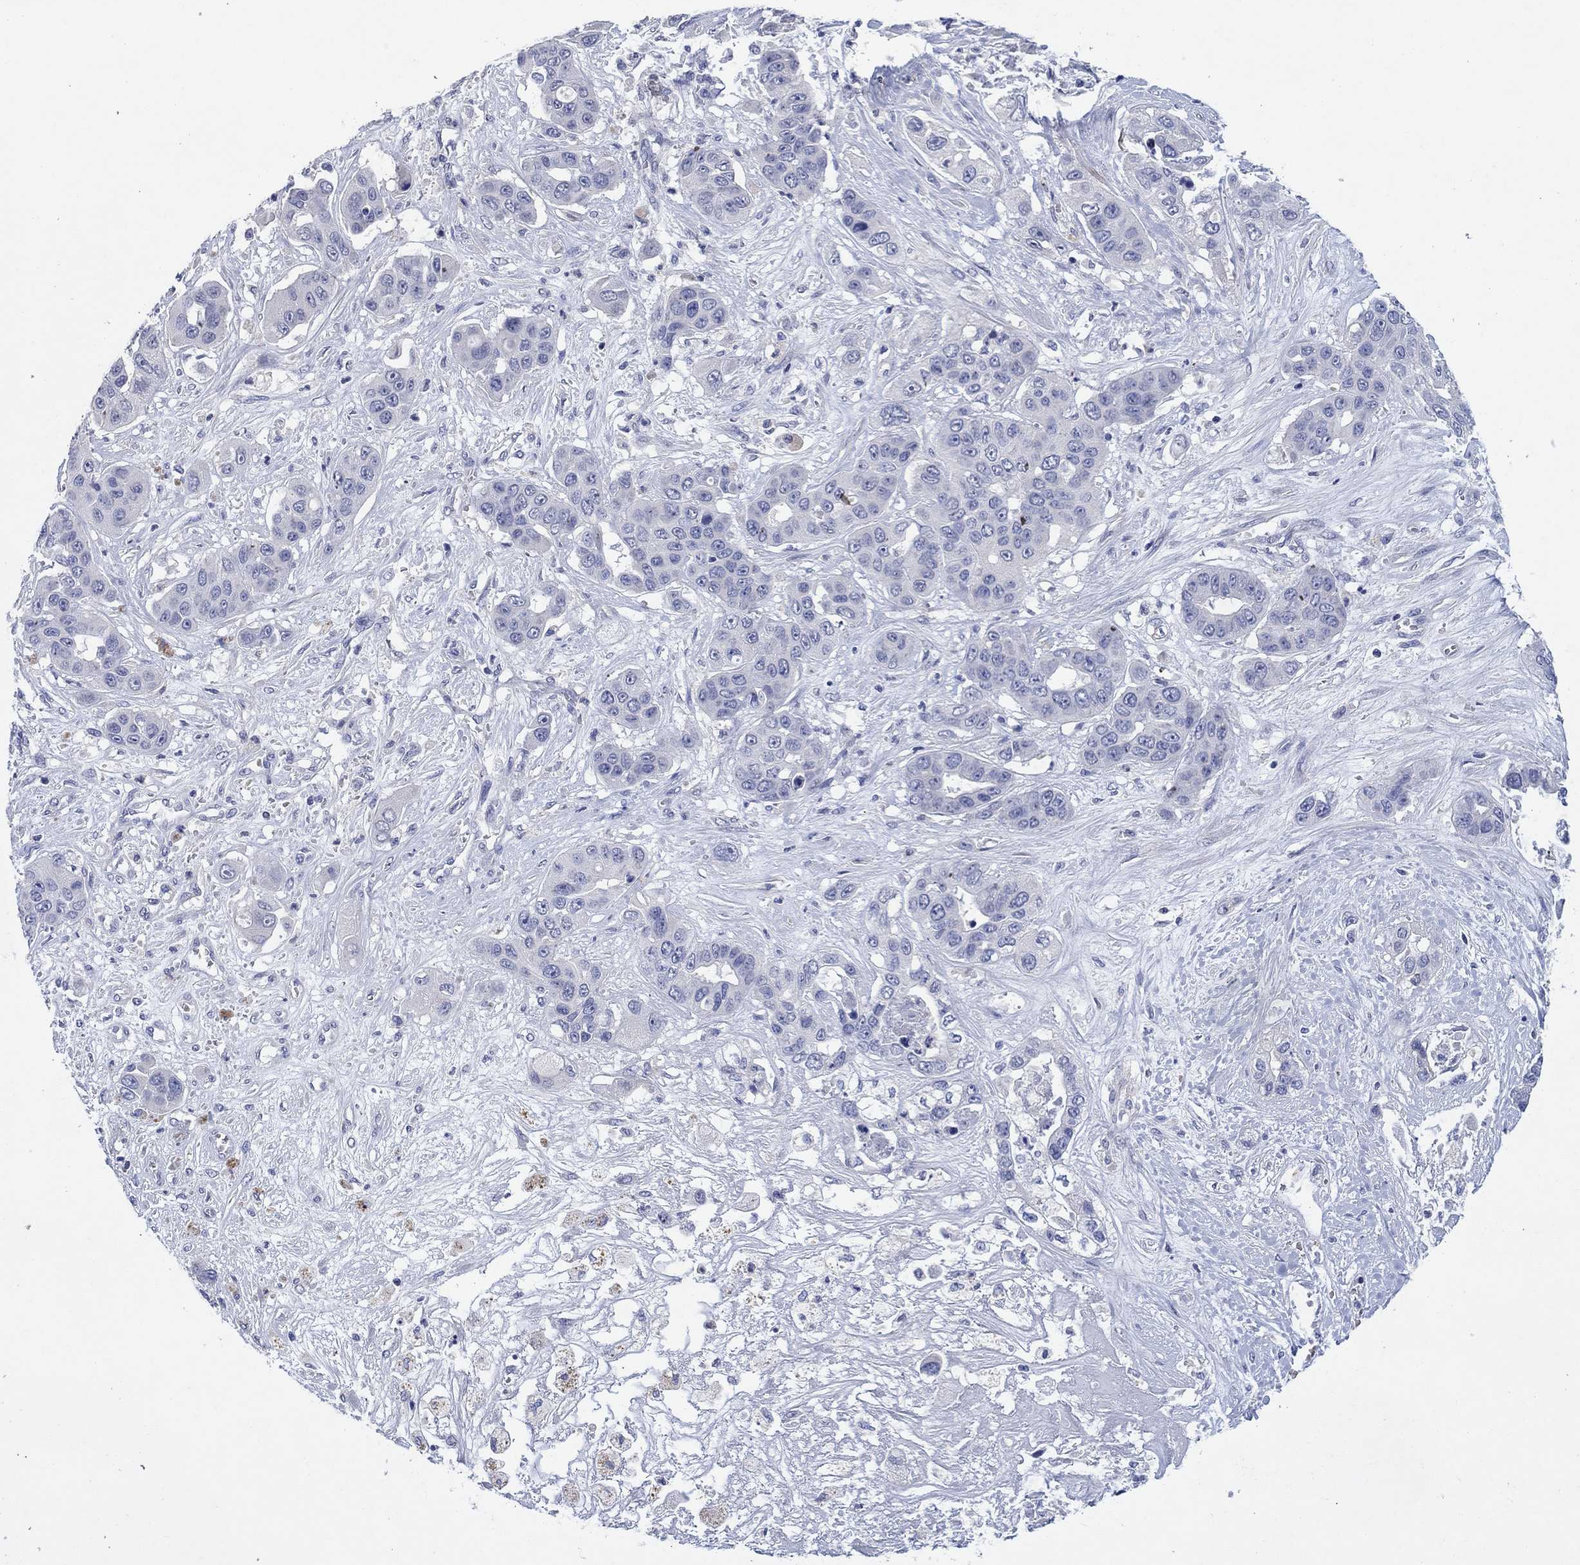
{"staining": {"intensity": "negative", "quantity": "none", "location": "none"}, "tissue": "liver cancer", "cell_type": "Tumor cells", "image_type": "cancer", "snomed": [{"axis": "morphology", "description": "Cholangiocarcinoma"}, {"axis": "topography", "description": "Liver"}], "caption": "Histopathology image shows no protein staining in tumor cells of liver cholangiocarcinoma tissue. The staining is performed using DAB brown chromogen with nuclei counter-stained in using hematoxylin.", "gene": "HDC", "patient": {"sex": "female", "age": 52}}